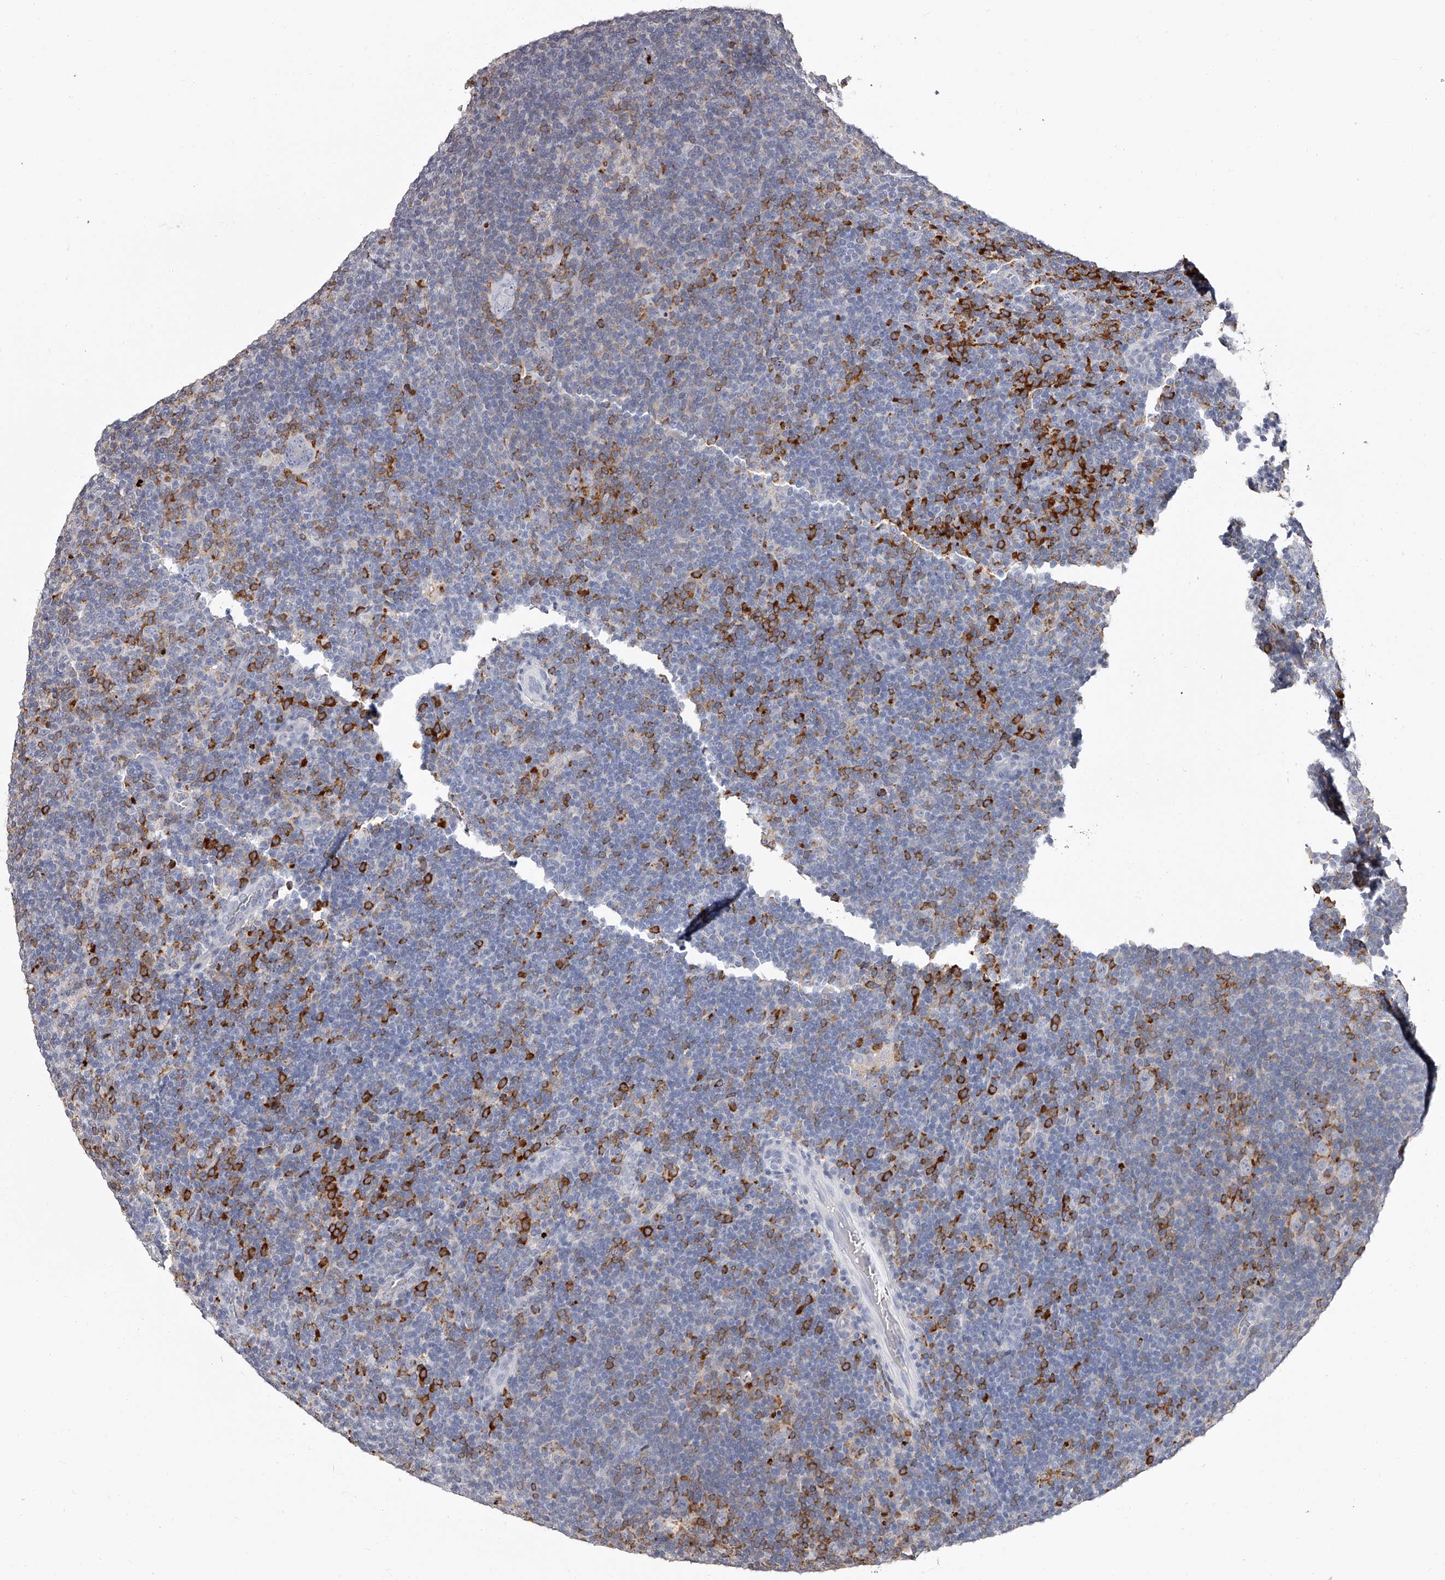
{"staining": {"intensity": "negative", "quantity": "none", "location": "none"}, "tissue": "lymphoma", "cell_type": "Tumor cells", "image_type": "cancer", "snomed": [{"axis": "morphology", "description": "Hodgkin's disease, NOS"}, {"axis": "topography", "description": "Lymph node"}], "caption": "High power microscopy image of an IHC micrograph of Hodgkin's disease, revealing no significant staining in tumor cells.", "gene": "PACSIN1", "patient": {"sex": "female", "age": 57}}